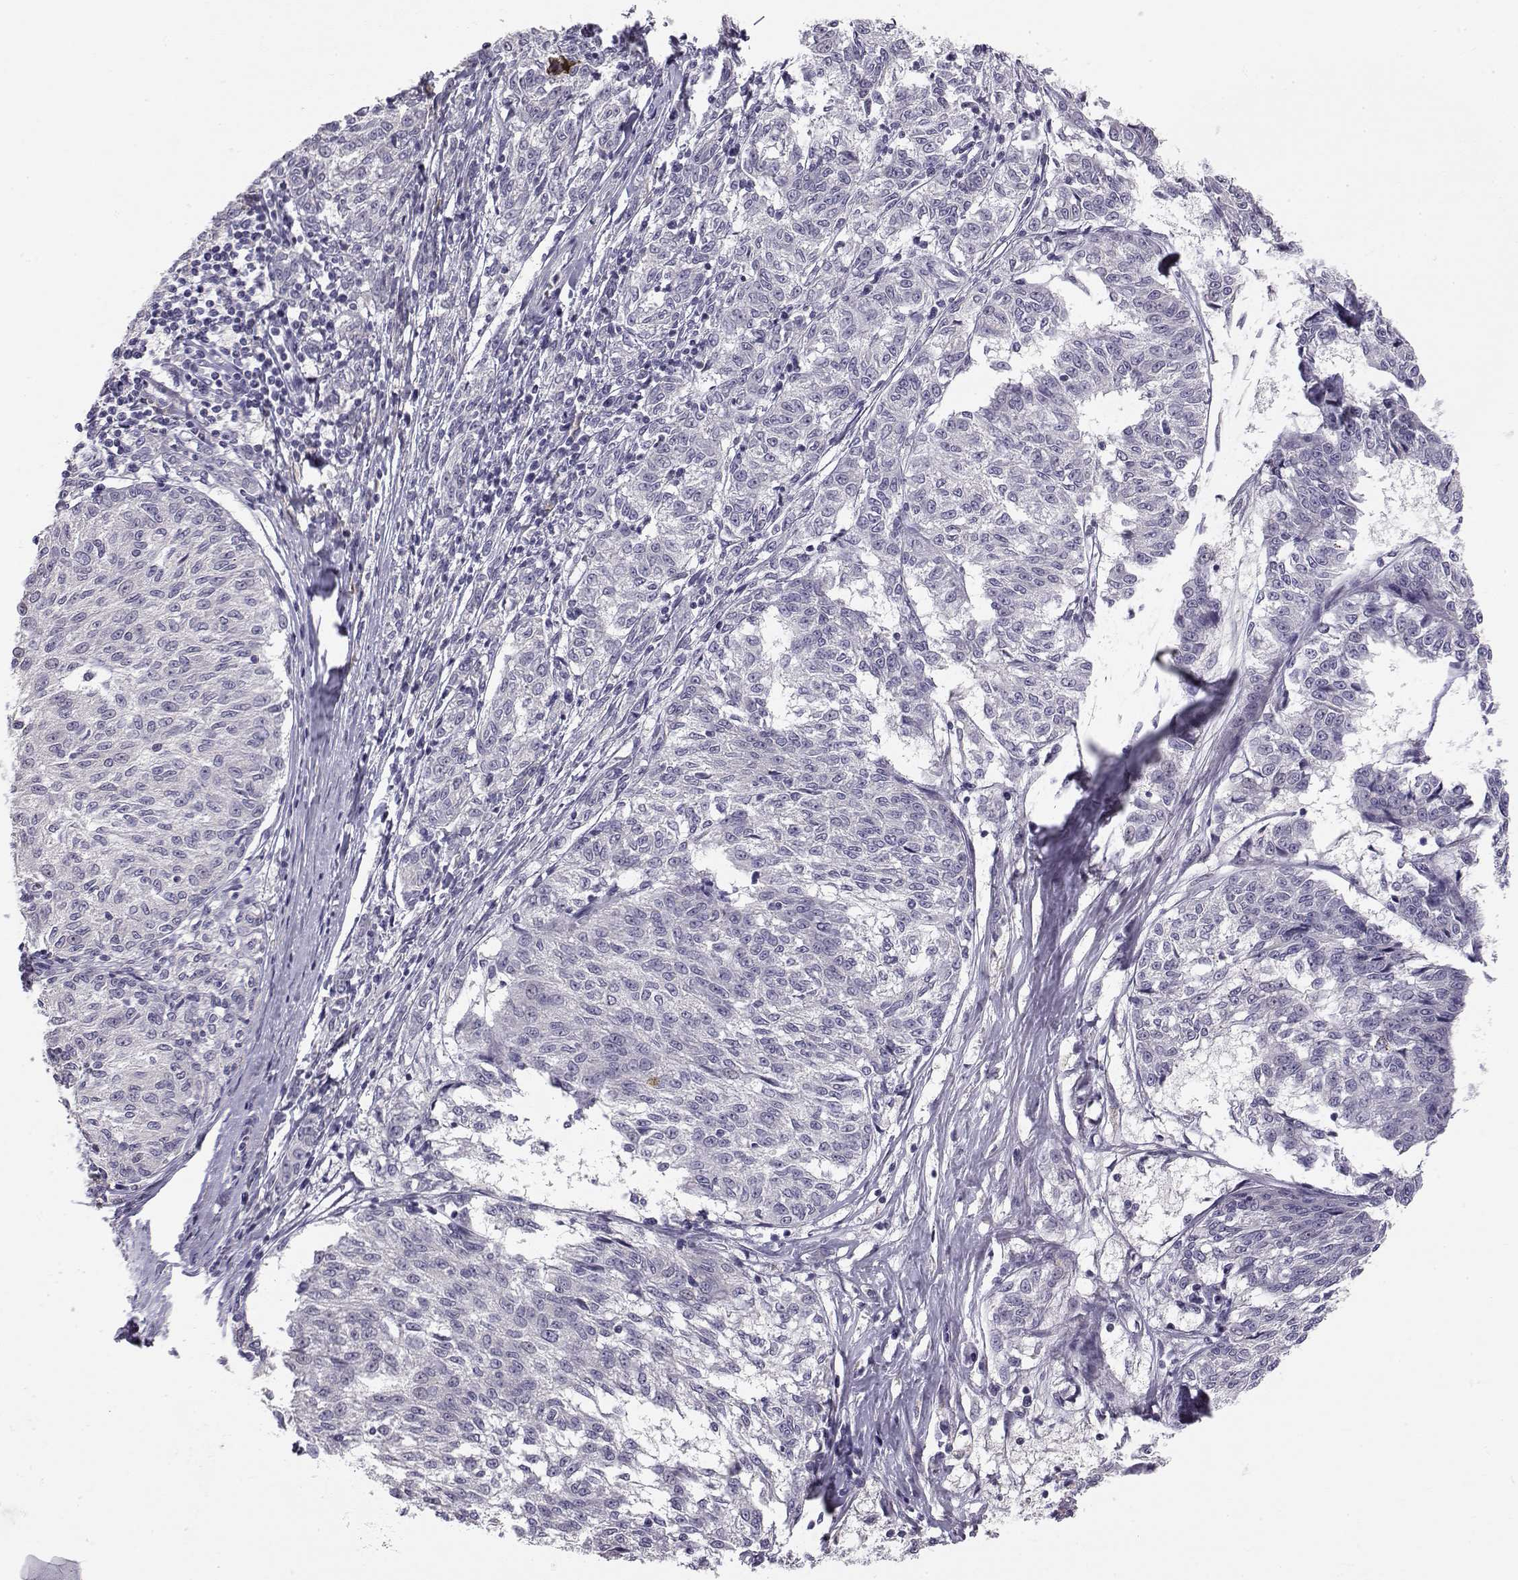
{"staining": {"intensity": "negative", "quantity": "none", "location": "none"}, "tissue": "melanoma", "cell_type": "Tumor cells", "image_type": "cancer", "snomed": [{"axis": "morphology", "description": "Malignant melanoma, NOS"}, {"axis": "topography", "description": "Skin"}], "caption": "DAB (3,3'-diaminobenzidine) immunohistochemical staining of malignant melanoma demonstrates no significant positivity in tumor cells.", "gene": "ACSL6", "patient": {"sex": "female", "age": 72}}